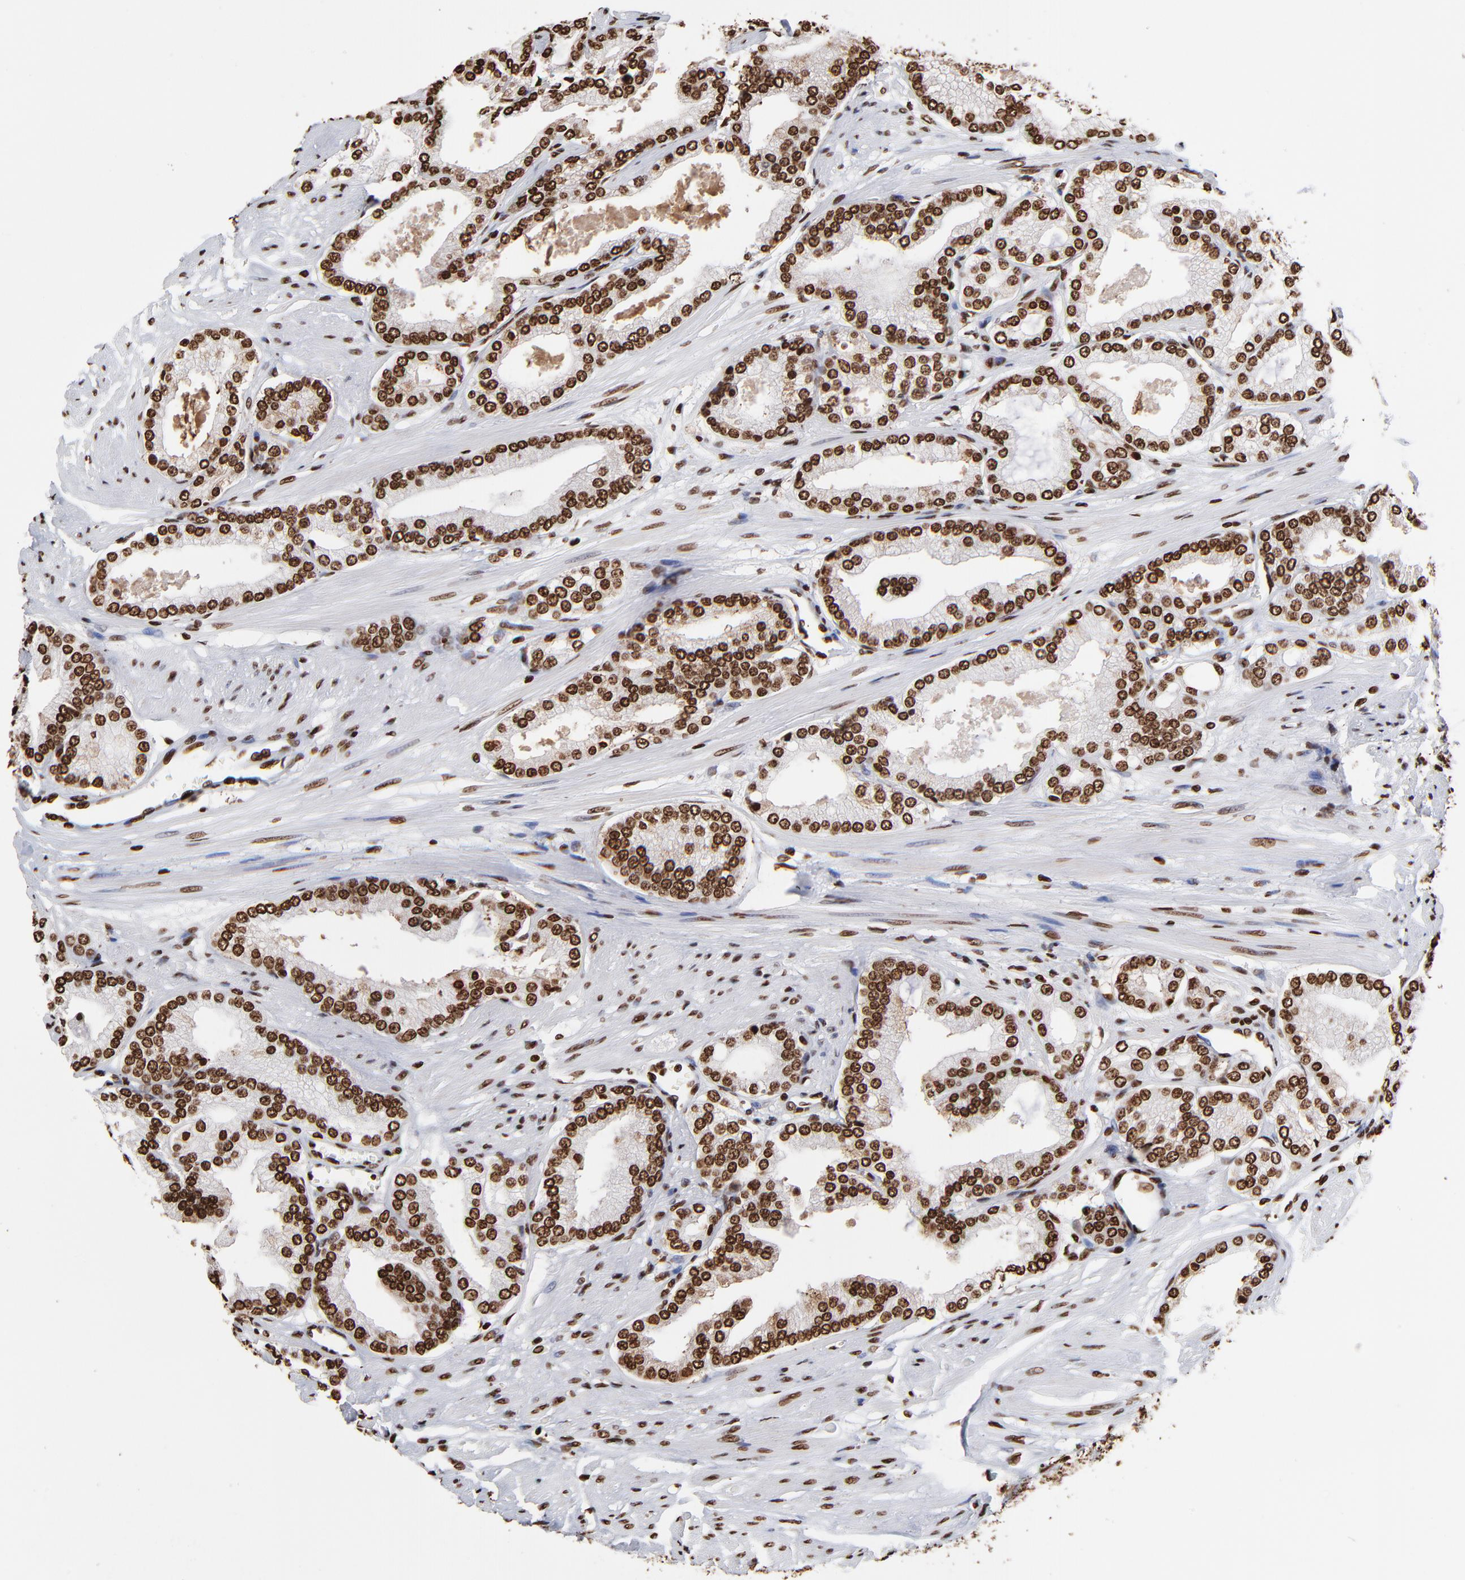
{"staining": {"intensity": "strong", "quantity": ">75%", "location": "nuclear"}, "tissue": "prostate cancer", "cell_type": "Tumor cells", "image_type": "cancer", "snomed": [{"axis": "morphology", "description": "Adenocarcinoma, High grade"}, {"axis": "topography", "description": "Prostate"}], "caption": "Immunohistochemical staining of prostate cancer (high-grade adenocarcinoma) reveals high levels of strong nuclear protein positivity in about >75% of tumor cells.", "gene": "ZNF544", "patient": {"sex": "male", "age": 61}}